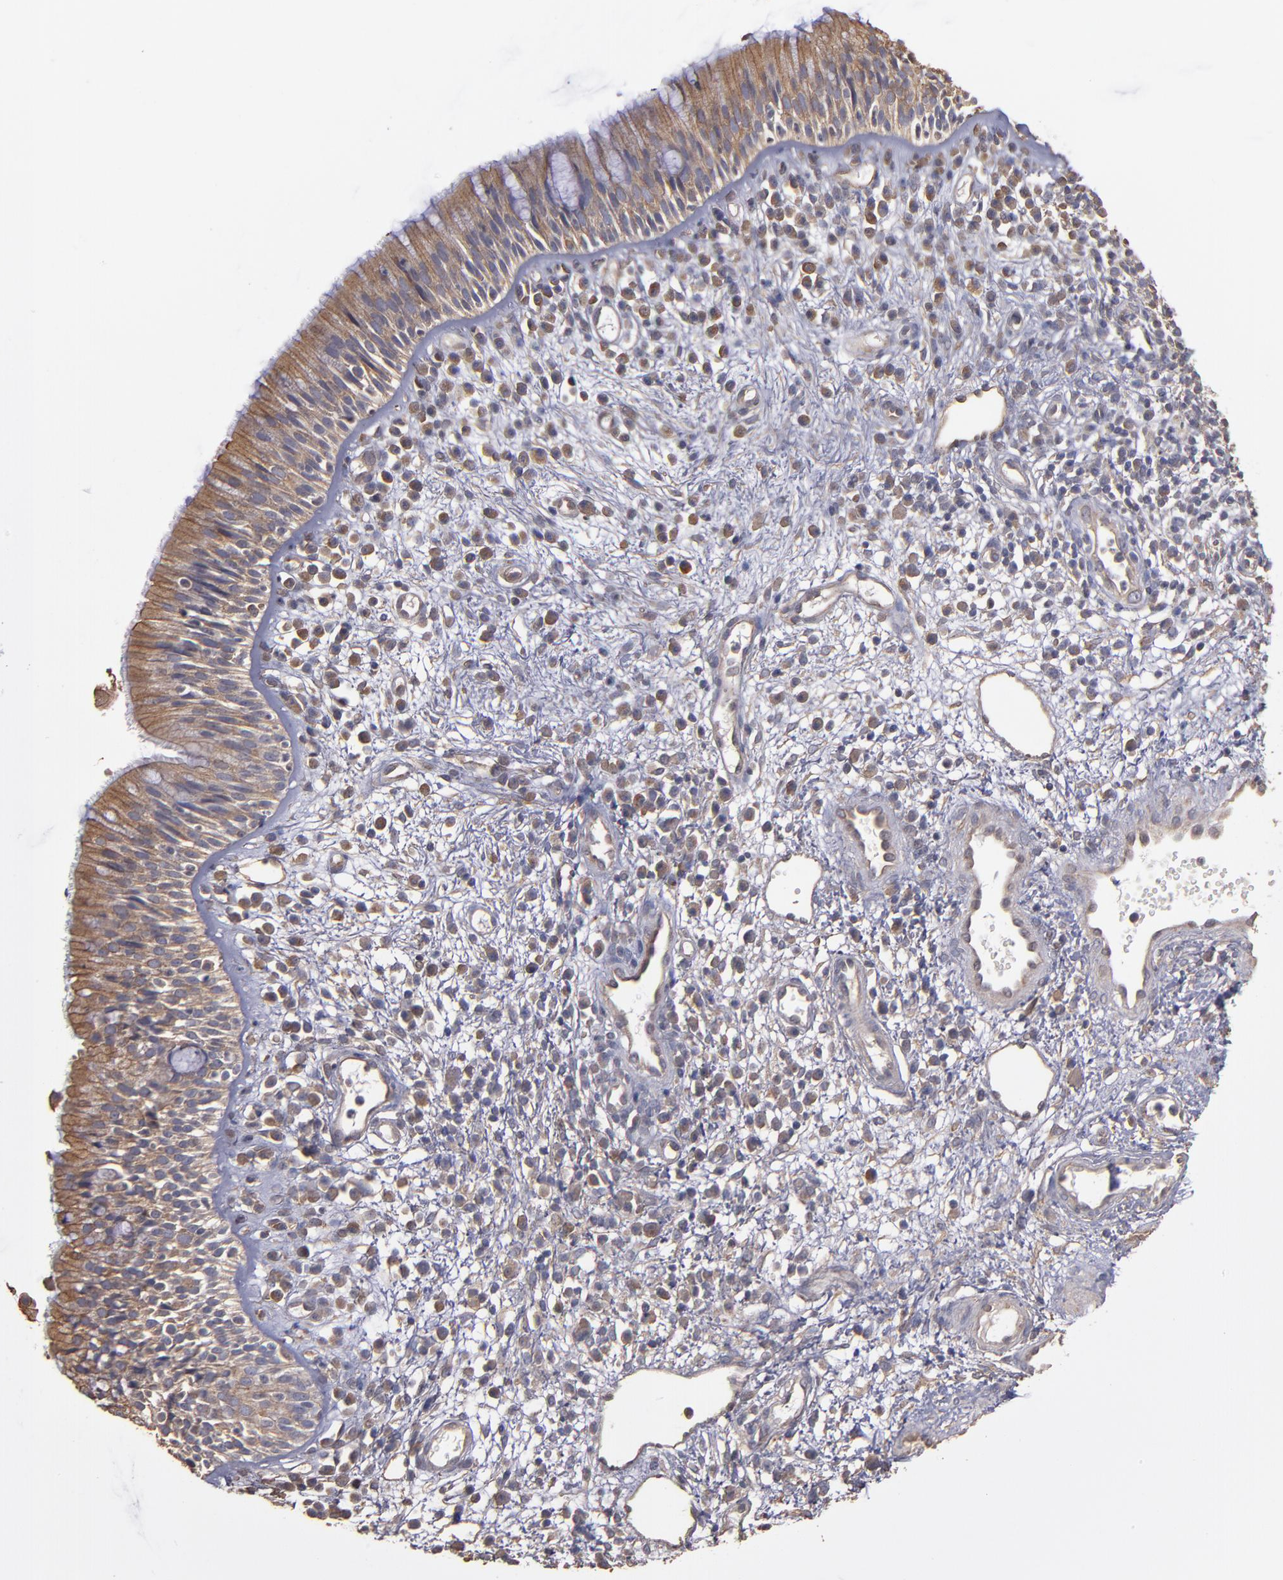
{"staining": {"intensity": "moderate", "quantity": ">75%", "location": "cytoplasmic/membranous"}, "tissue": "nasopharynx", "cell_type": "Respiratory epithelial cells", "image_type": "normal", "snomed": [{"axis": "morphology", "description": "Normal tissue, NOS"}, {"axis": "morphology", "description": "Inflammation, NOS"}, {"axis": "morphology", "description": "Malignant melanoma, Metastatic site"}, {"axis": "topography", "description": "Nasopharynx"}], "caption": "Nasopharynx stained with DAB immunohistochemistry (IHC) demonstrates medium levels of moderate cytoplasmic/membranous staining in about >75% of respiratory epithelial cells.", "gene": "DMD", "patient": {"sex": "female", "age": 55}}